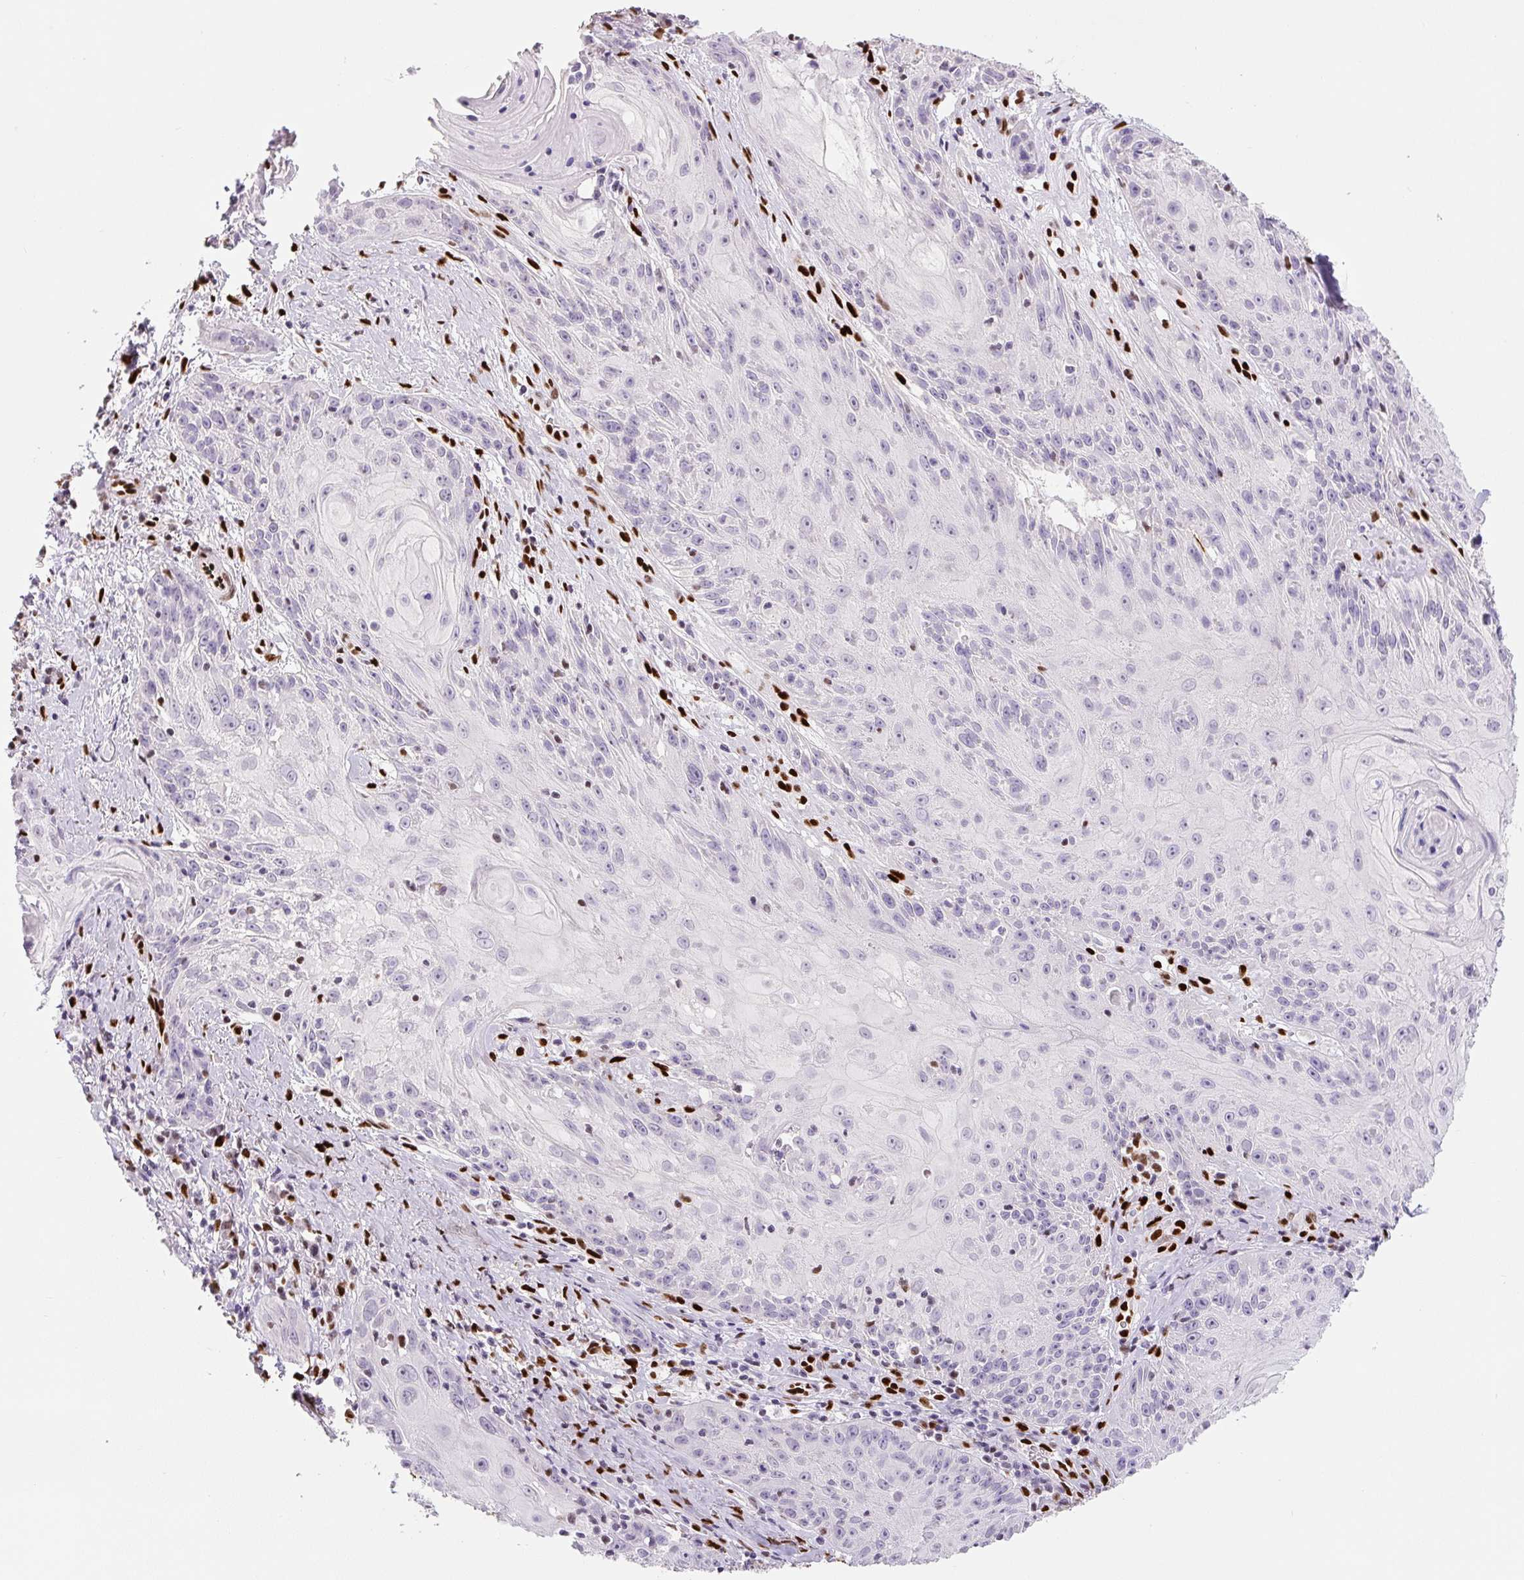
{"staining": {"intensity": "negative", "quantity": "none", "location": "none"}, "tissue": "skin cancer", "cell_type": "Tumor cells", "image_type": "cancer", "snomed": [{"axis": "morphology", "description": "Squamous cell carcinoma, NOS"}, {"axis": "topography", "description": "Skin"}, {"axis": "topography", "description": "Vulva"}], "caption": "This is a micrograph of immunohistochemistry staining of skin squamous cell carcinoma, which shows no staining in tumor cells.", "gene": "ZEB1", "patient": {"sex": "female", "age": 76}}